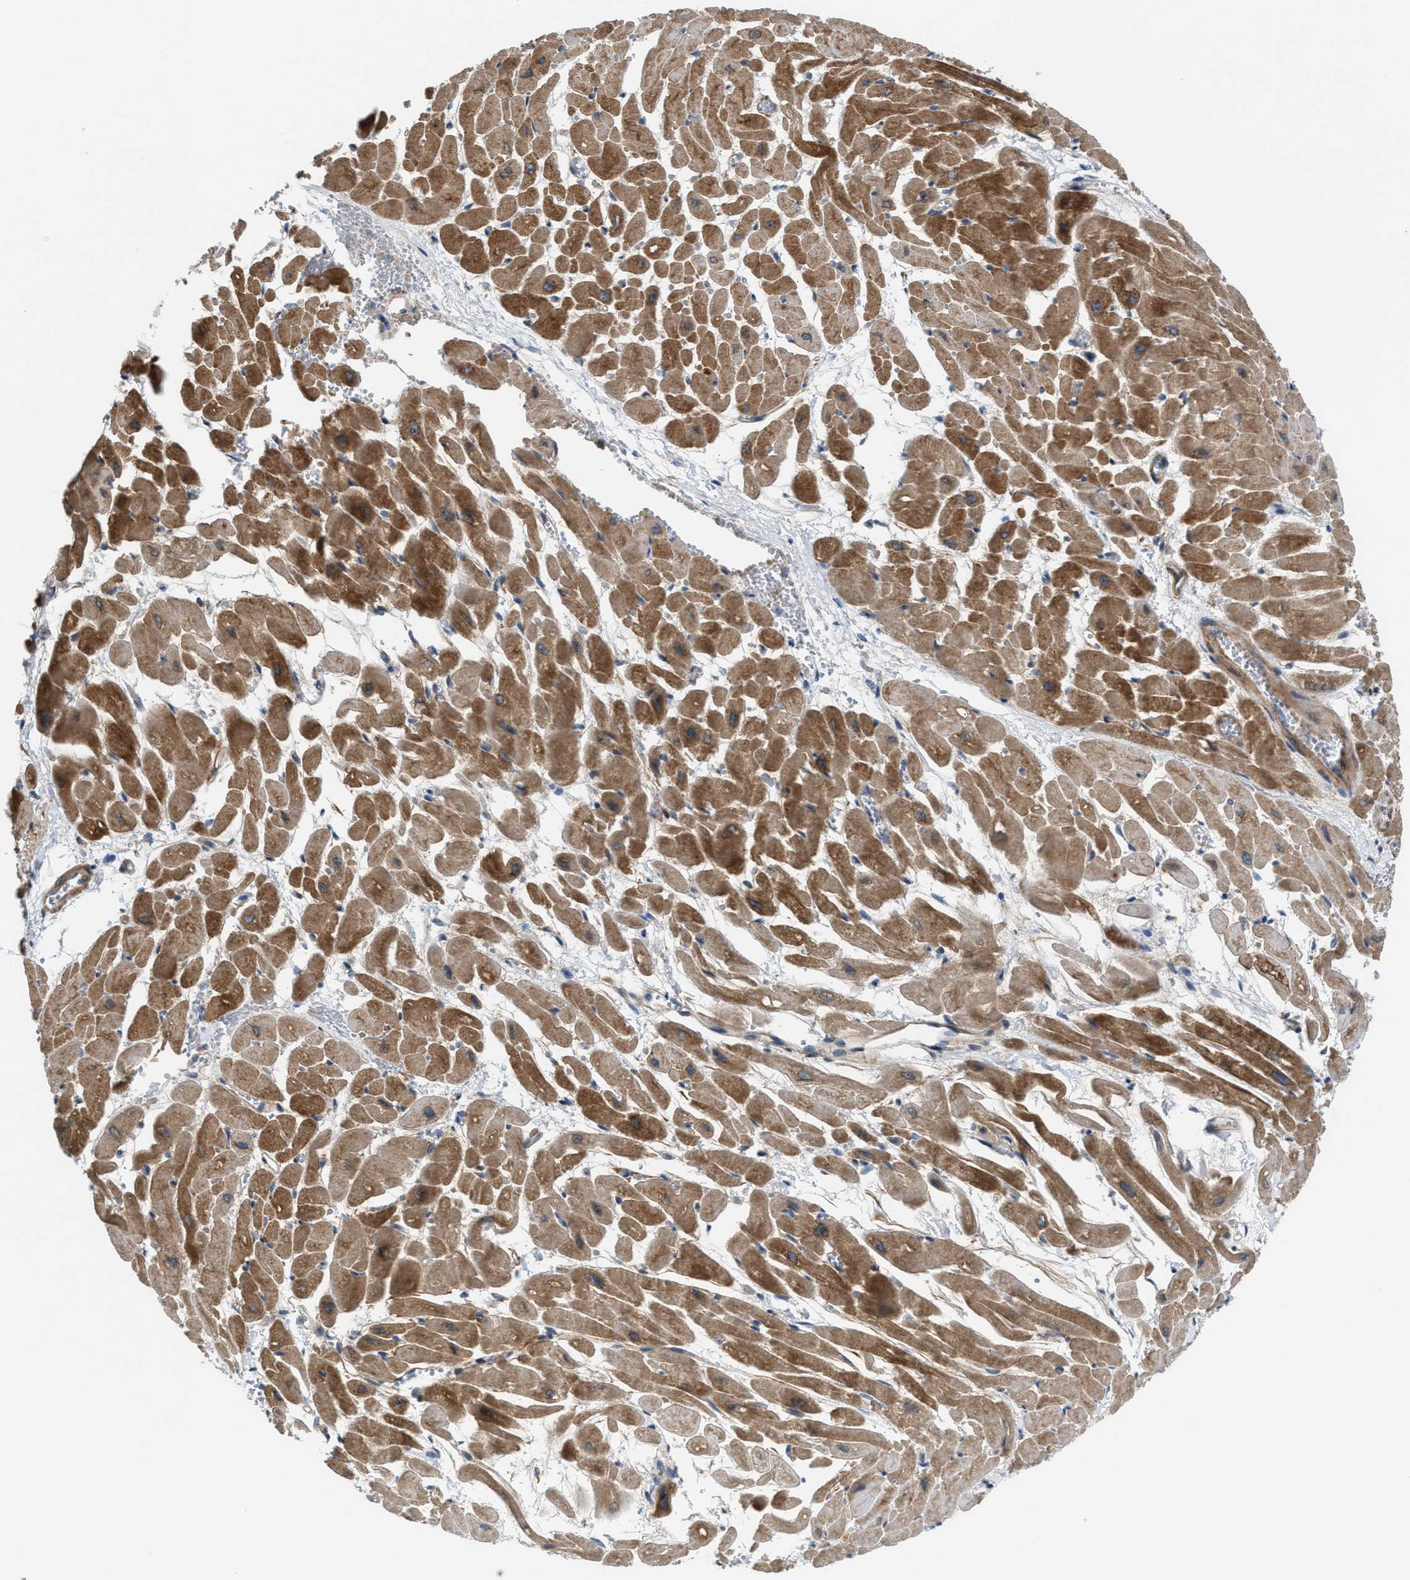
{"staining": {"intensity": "moderate", "quantity": ">75%", "location": "cytoplasmic/membranous"}, "tissue": "heart muscle", "cell_type": "Cardiomyocytes", "image_type": "normal", "snomed": [{"axis": "morphology", "description": "Normal tissue, NOS"}, {"axis": "topography", "description": "Heart"}], "caption": "An immunohistochemistry (IHC) photomicrograph of unremarkable tissue is shown. Protein staining in brown highlights moderate cytoplasmic/membranous positivity in heart muscle within cardiomyocytes. The protein of interest is stained brown, and the nuclei are stained in blue (DAB (3,3'-diaminobenzidine) IHC with brightfield microscopy, high magnification).", "gene": "CYB5D1", "patient": {"sex": "male", "age": 45}}